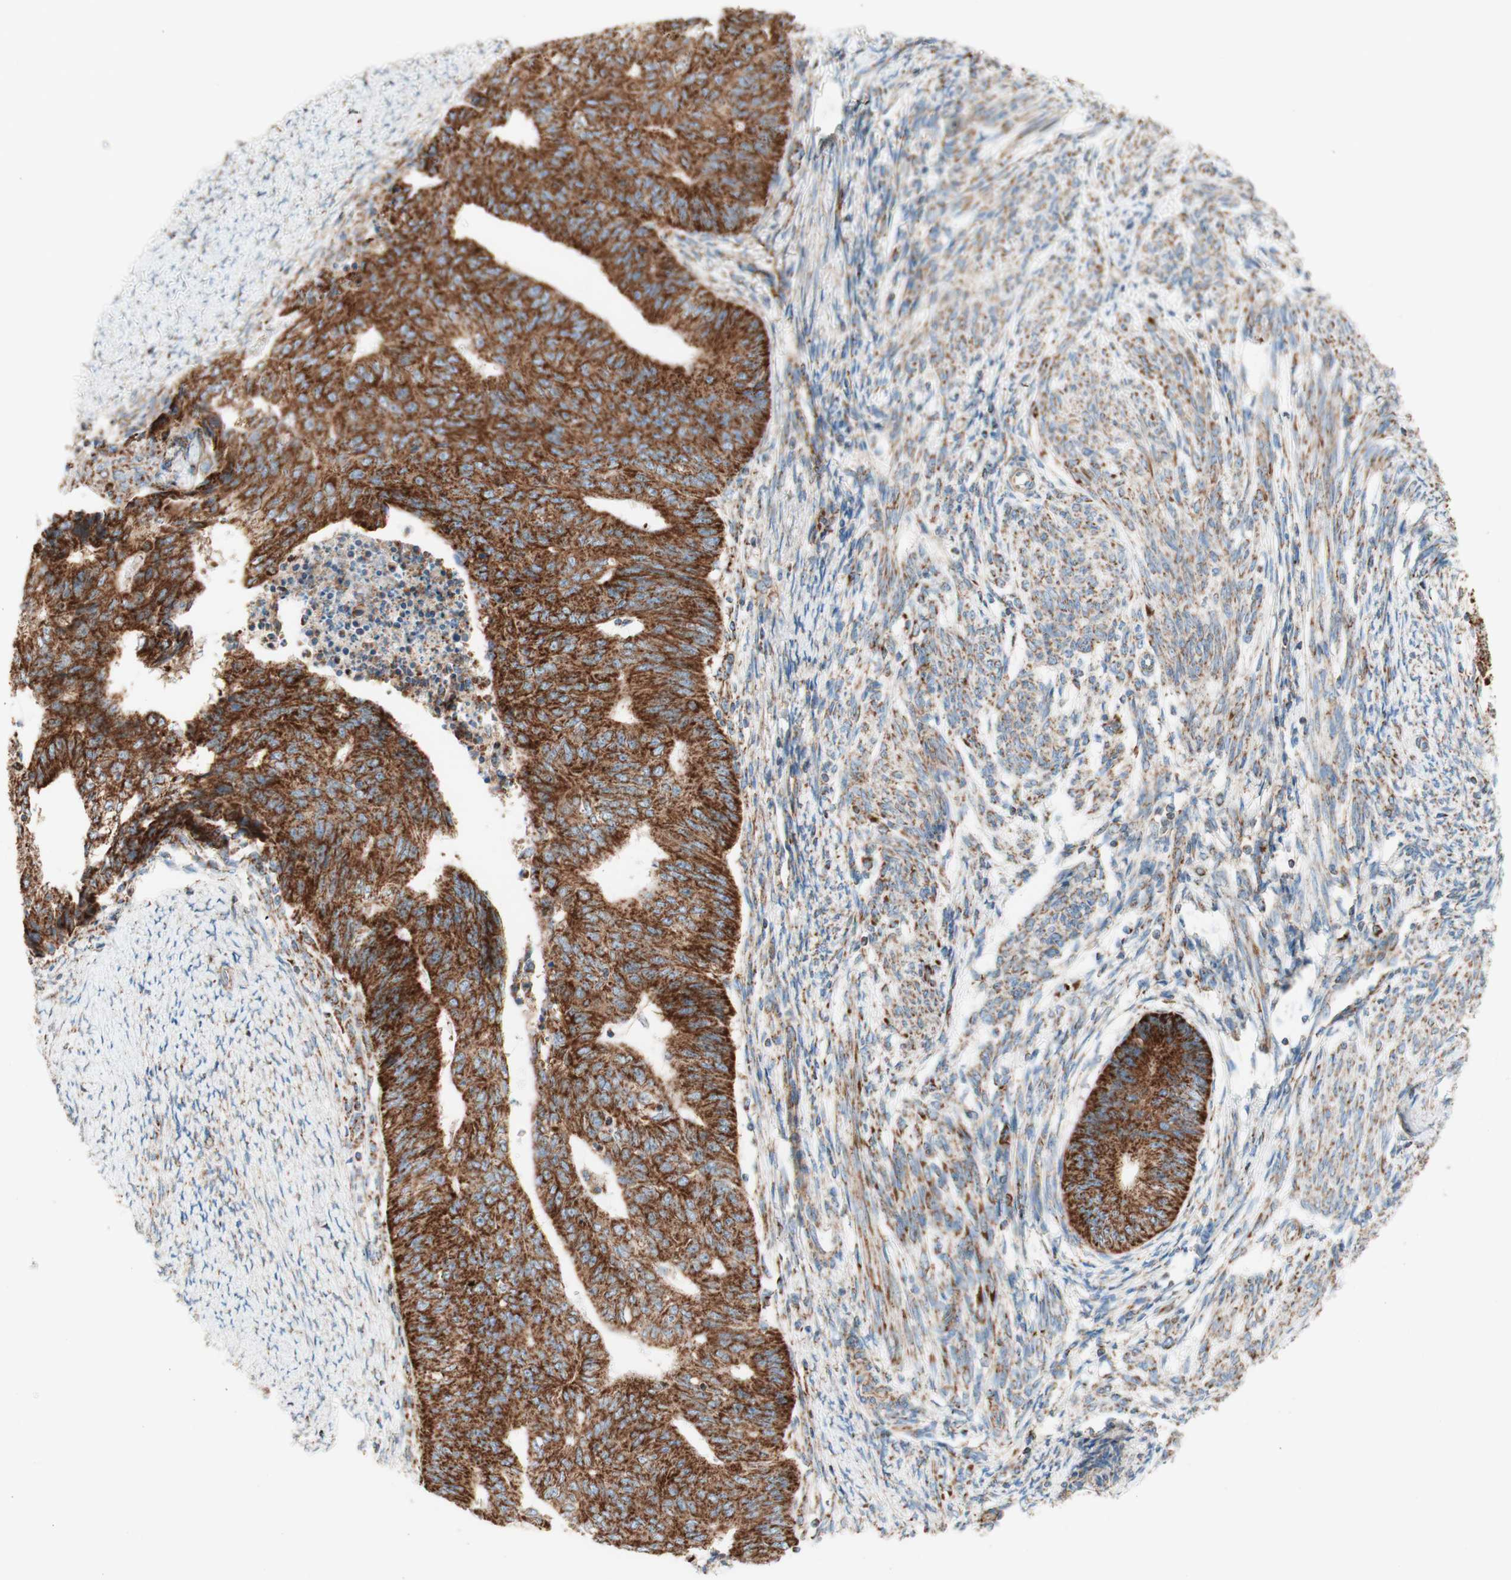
{"staining": {"intensity": "strong", "quantity": ">75%", "location": "cytoplasmic/membranous"}, "tissue": "endometrial cancer", "cell_type": "Tumor cells", "image_type": "cancer", "snomed": [{"axis": "morphology", "description": "Adenocarcinoma, NOS"}, {"axis": "topography", "description": "Endometrium"}], "caption": "The histopathology image demonstrates staining of adenocarcinoma (endometrial), revealing strong cytoplasmic/membranous protein positivity (brown color) within tumor cells. The staining was performed using DAB to visualize the protein expression in brown, while the nuclei were stained in blue with hematoxylin (Magnification: 20x).", "gene": "TOMM20", "patient": {"sex": "female", "age": 32}}